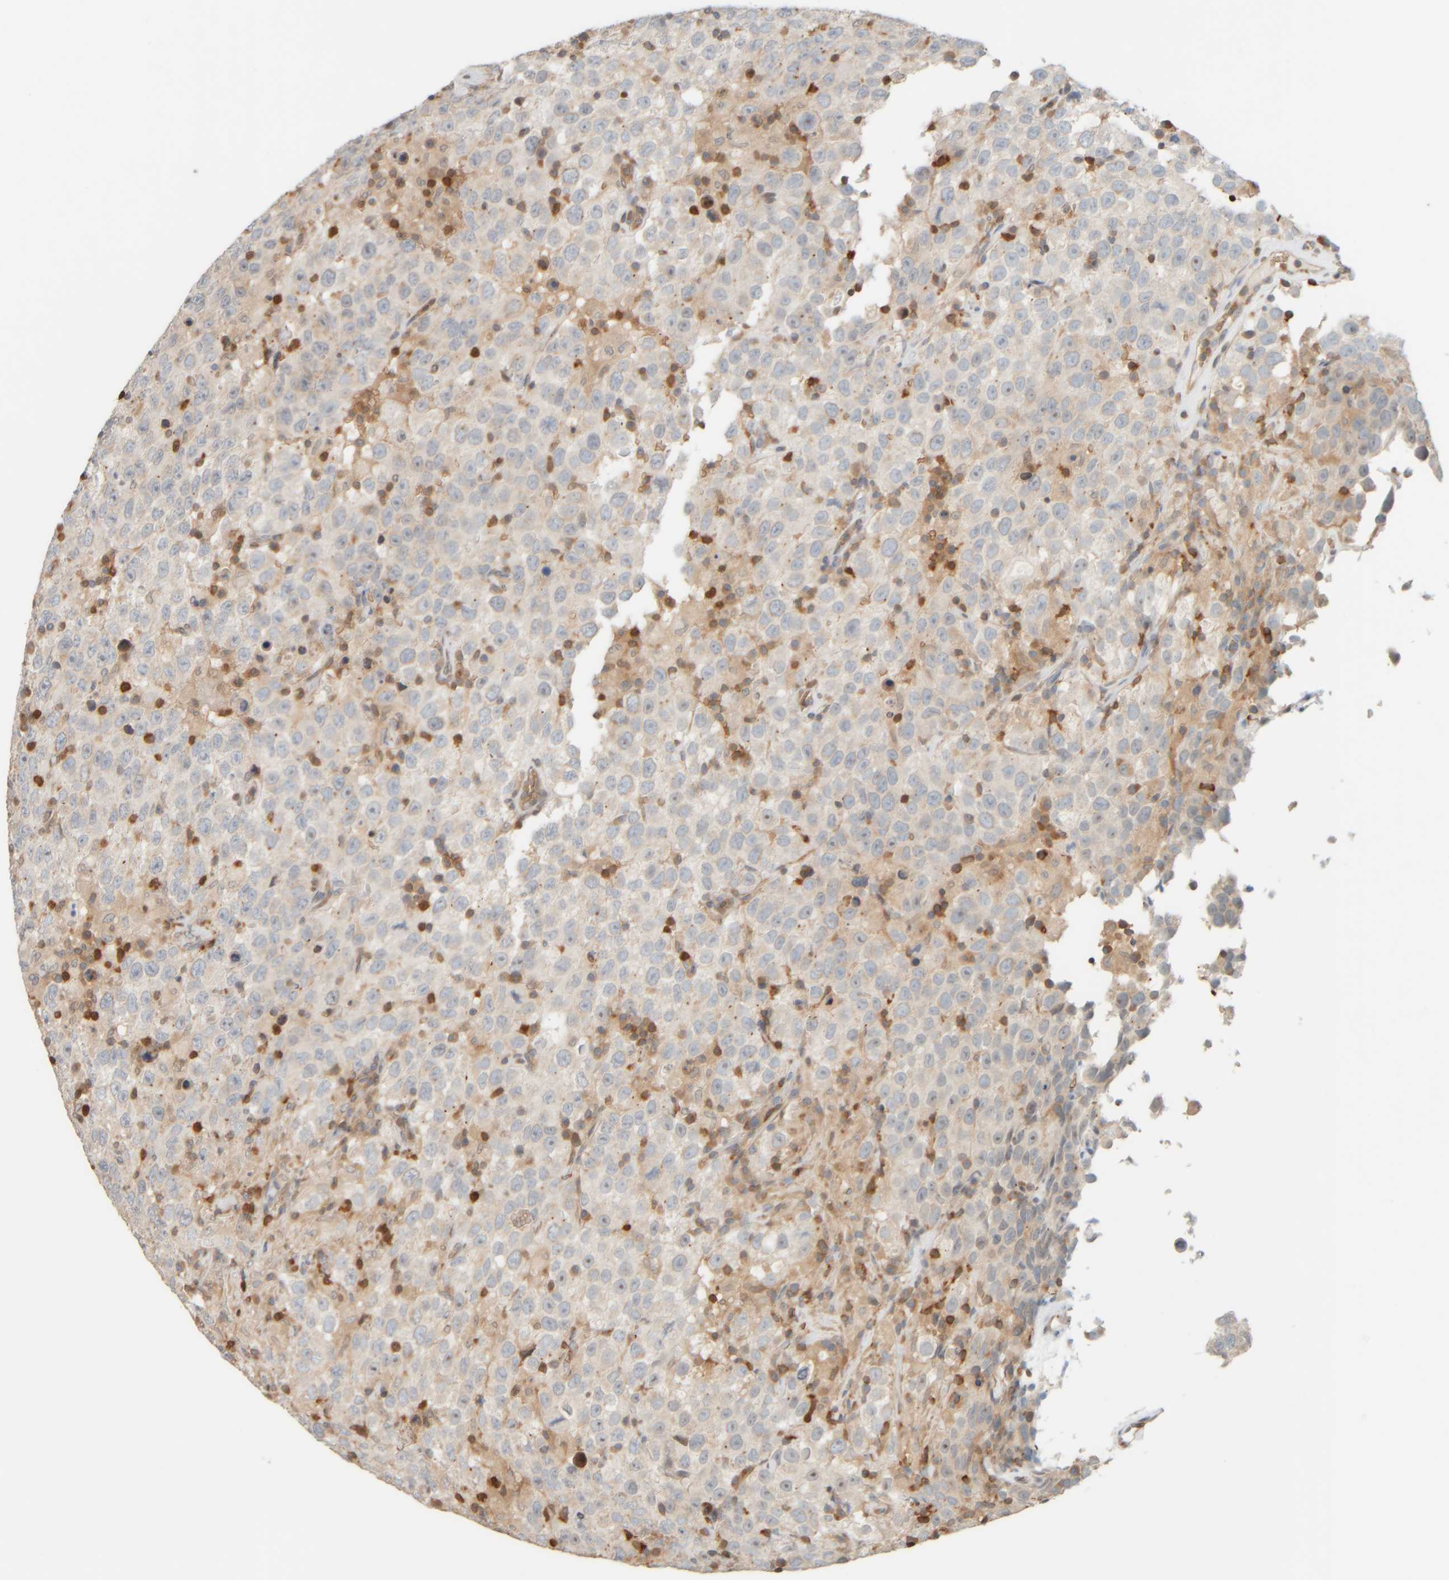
{"staining": {"intensity": "weak", "quantity": "<25%", "location": "cytoplasmic/membranous"}, "tissue": "testis cancer", "cell_type": "Tumor cells", "image_type": "cancer", "snomed": [{"axis": "morphology", "description": "Seminoma, NOS"}, {"axis": "topography", "description": "Testis"}], "caption": "Tumor cells are negative for brown protein staining in testis seminoma.", "gene": "PTGES3L-AARSD1", "patient": {"sex": "male", "age": 41}}